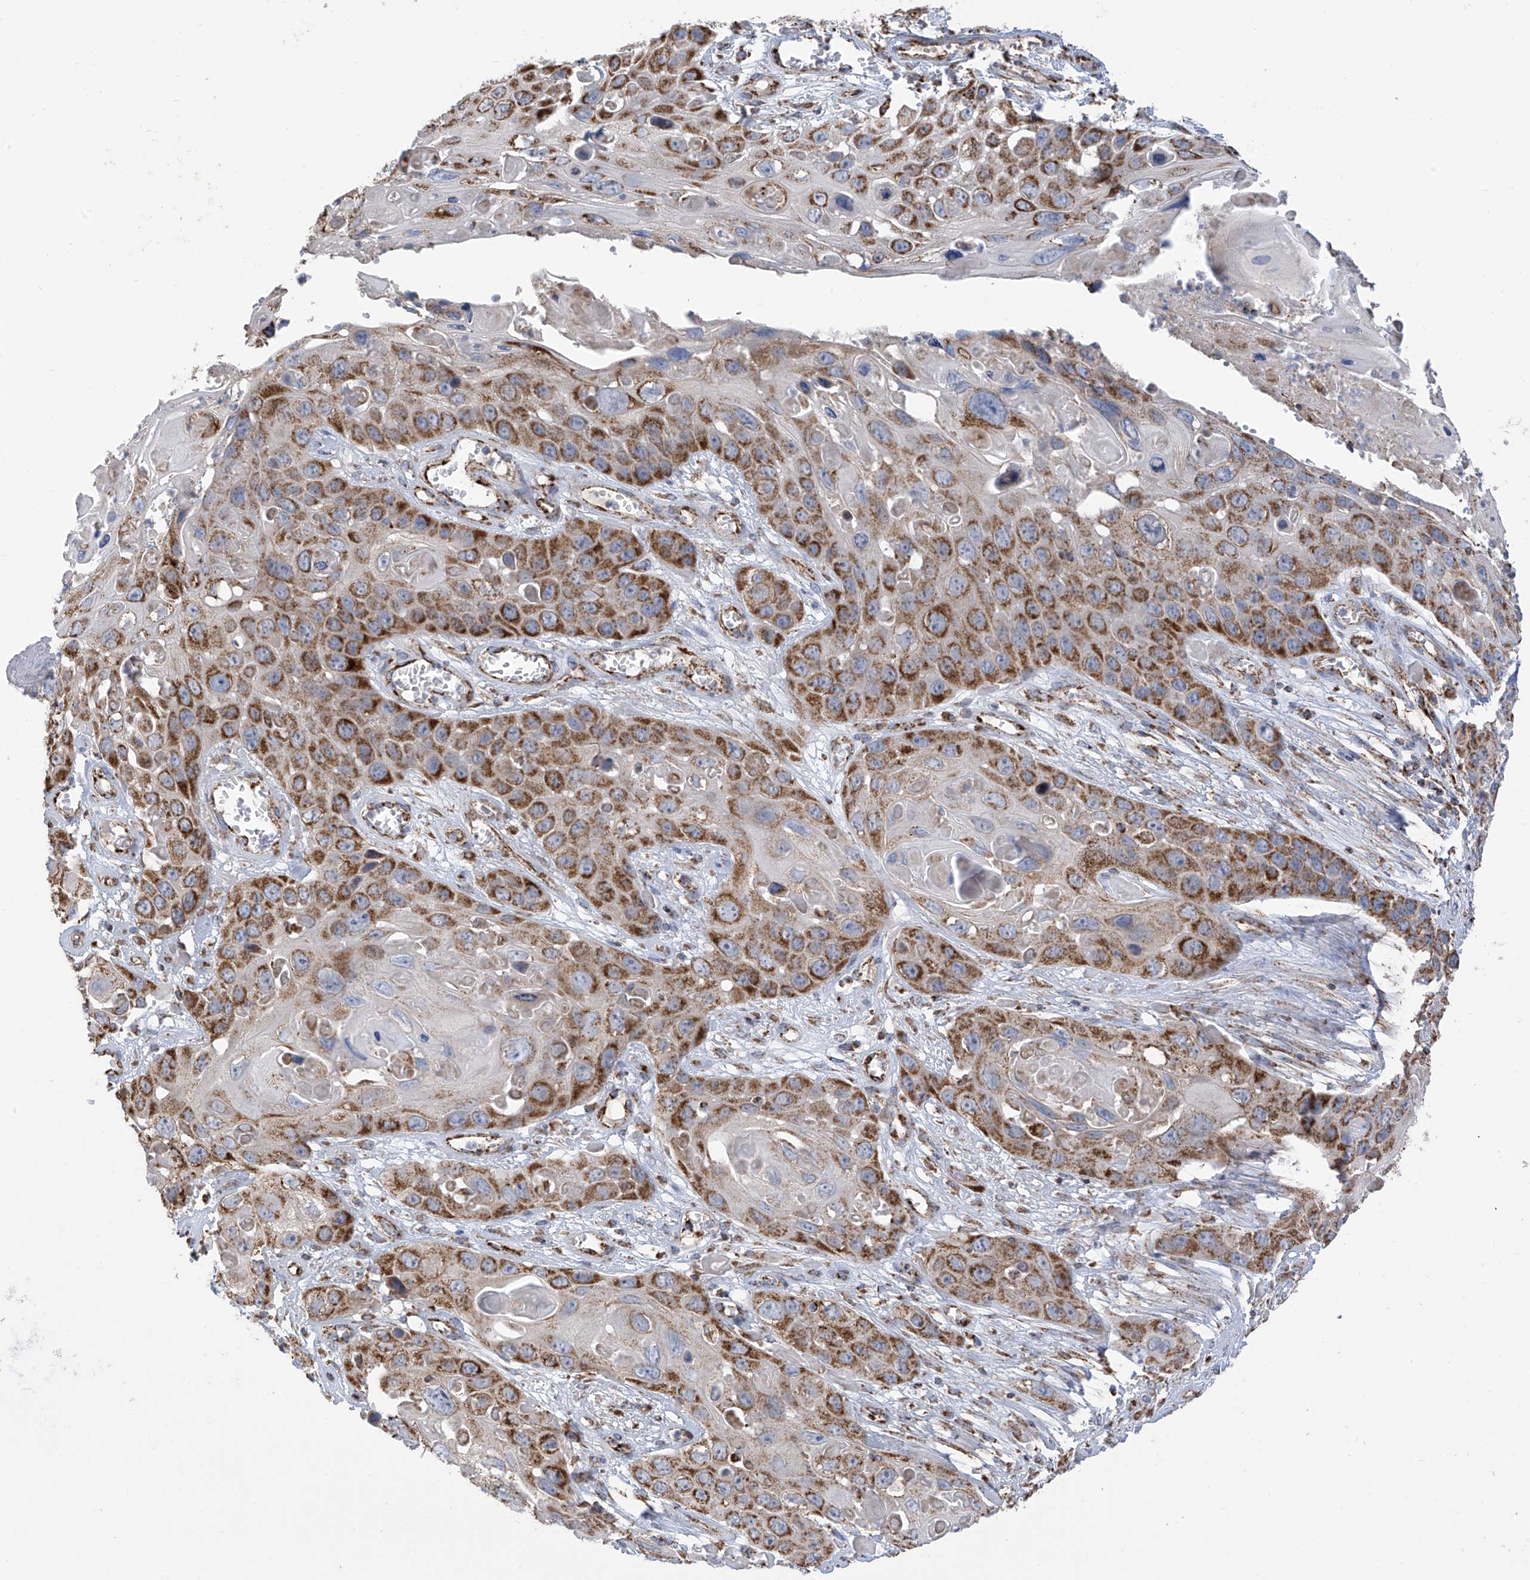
{"staining": {"intensity": "moderate", "quantity": ">75%", "location": "cytoplasmic/membranous"}, "tissue": "skin cancer", "cell_type": "Tumor cells", "image_type": "cancer", "snomed": [{"axis": "morphology", "description": "Squamous cell carcinoma, NOS"}, {"axis": "topography", "description": "Skin"}], "caption": "Skin squamous cell carcinoma stained with IHC shows moderate cytoplasmic/membranous expression in about >75% of tumor cells.", "gene": "PNPT1", "patient": {"sex": "male", "age": 55}}